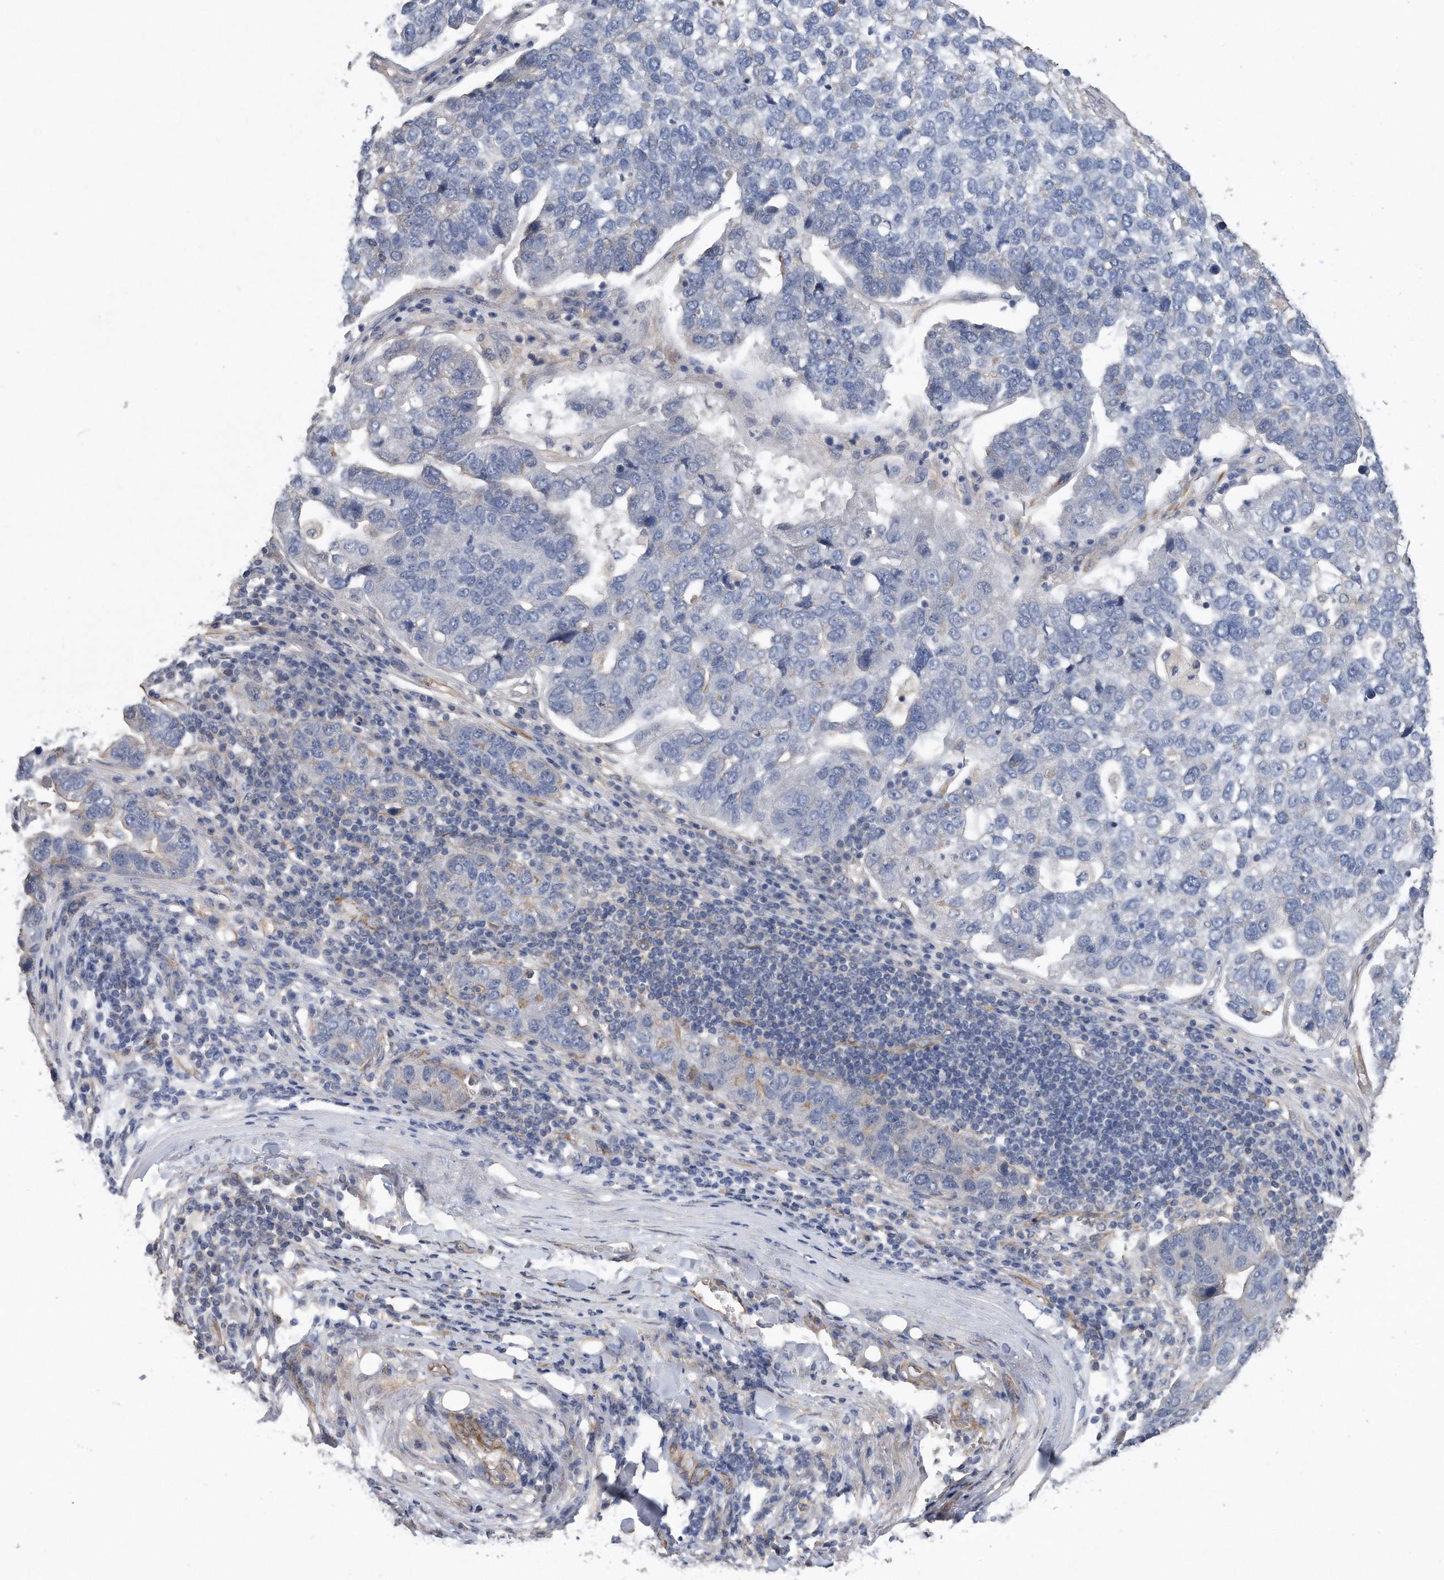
{"staining": {"intensity": "negative", "quantity": "none", "location": "none"}, "tissue": "pancreatic cancer", "cell_type": "Tumor cells", "image_type": "cancer", "snomed": [{"axis": "morphology", "description": "Adenocarcinoma, NOS"}, {"axis": "topography", "description": "Pancreas"}], "caption": "IHC of human pancreatic cancer exhibits no positivity in tumor cells. (Brightfield microscopy of DAB immunohistochemistry at high magnification).", "gene": "GPC1", "patient": {"sex": "female", "age": 61}}